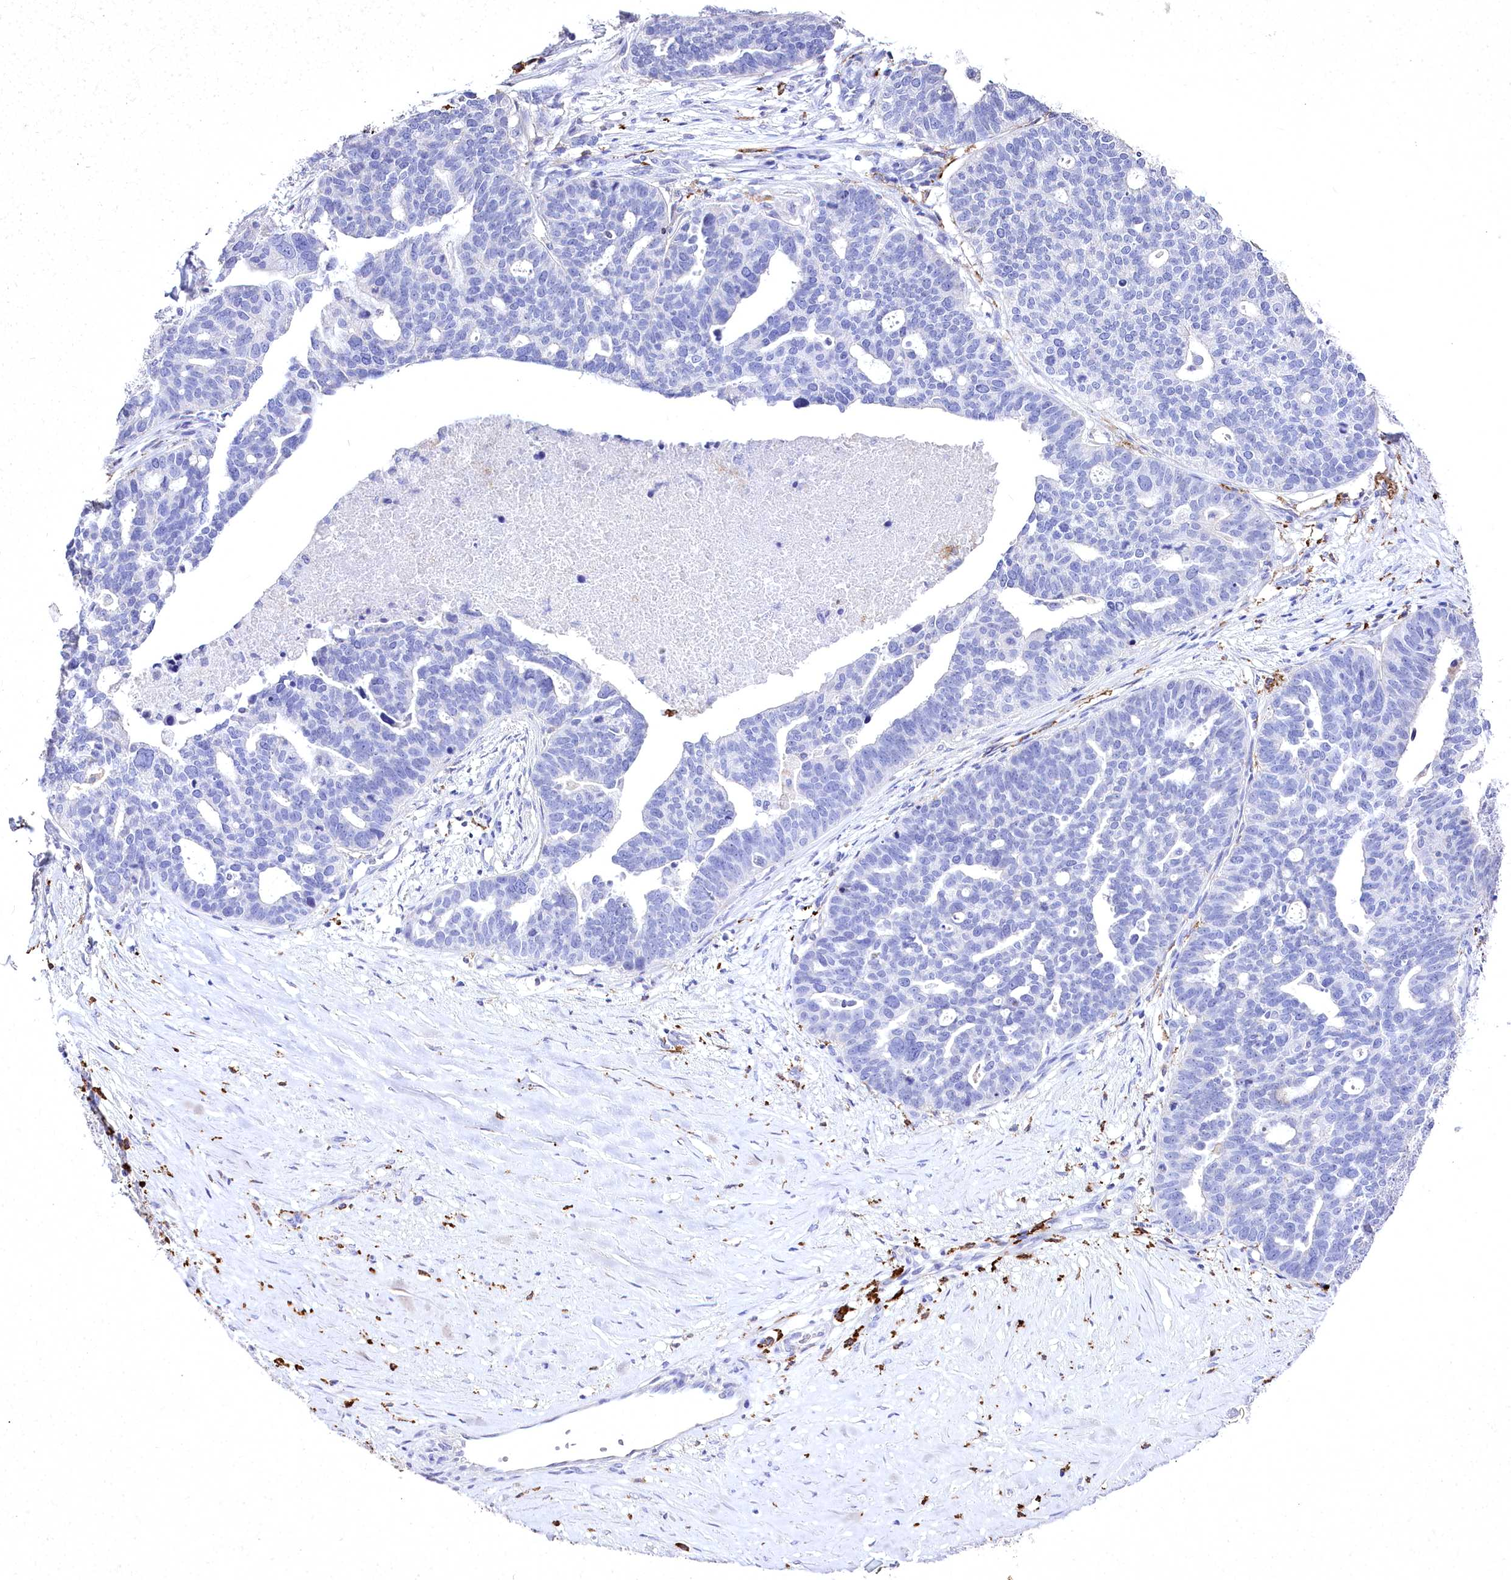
{"staining": {"intensity": "negative", "quantity": "none", "location": "none"}, "tissue": "ovarian cancer", "cell_type": "Tumor cells", "image_type": "cancer", "snomed": [{"axis": "morphology", "description": "Cystadenocarcinoma, serous, NOS"}, {"axis": "topography", "description": "Ovary"}], "caption": "The immunohistochemistry (IHC) micrograph has no significant positivity in tumor cells of ovarian cancer (serous cystadenocarcinoma) tissue.", "gene": "CLEC4M", "patient": {"sex": "female", "age": 59}}